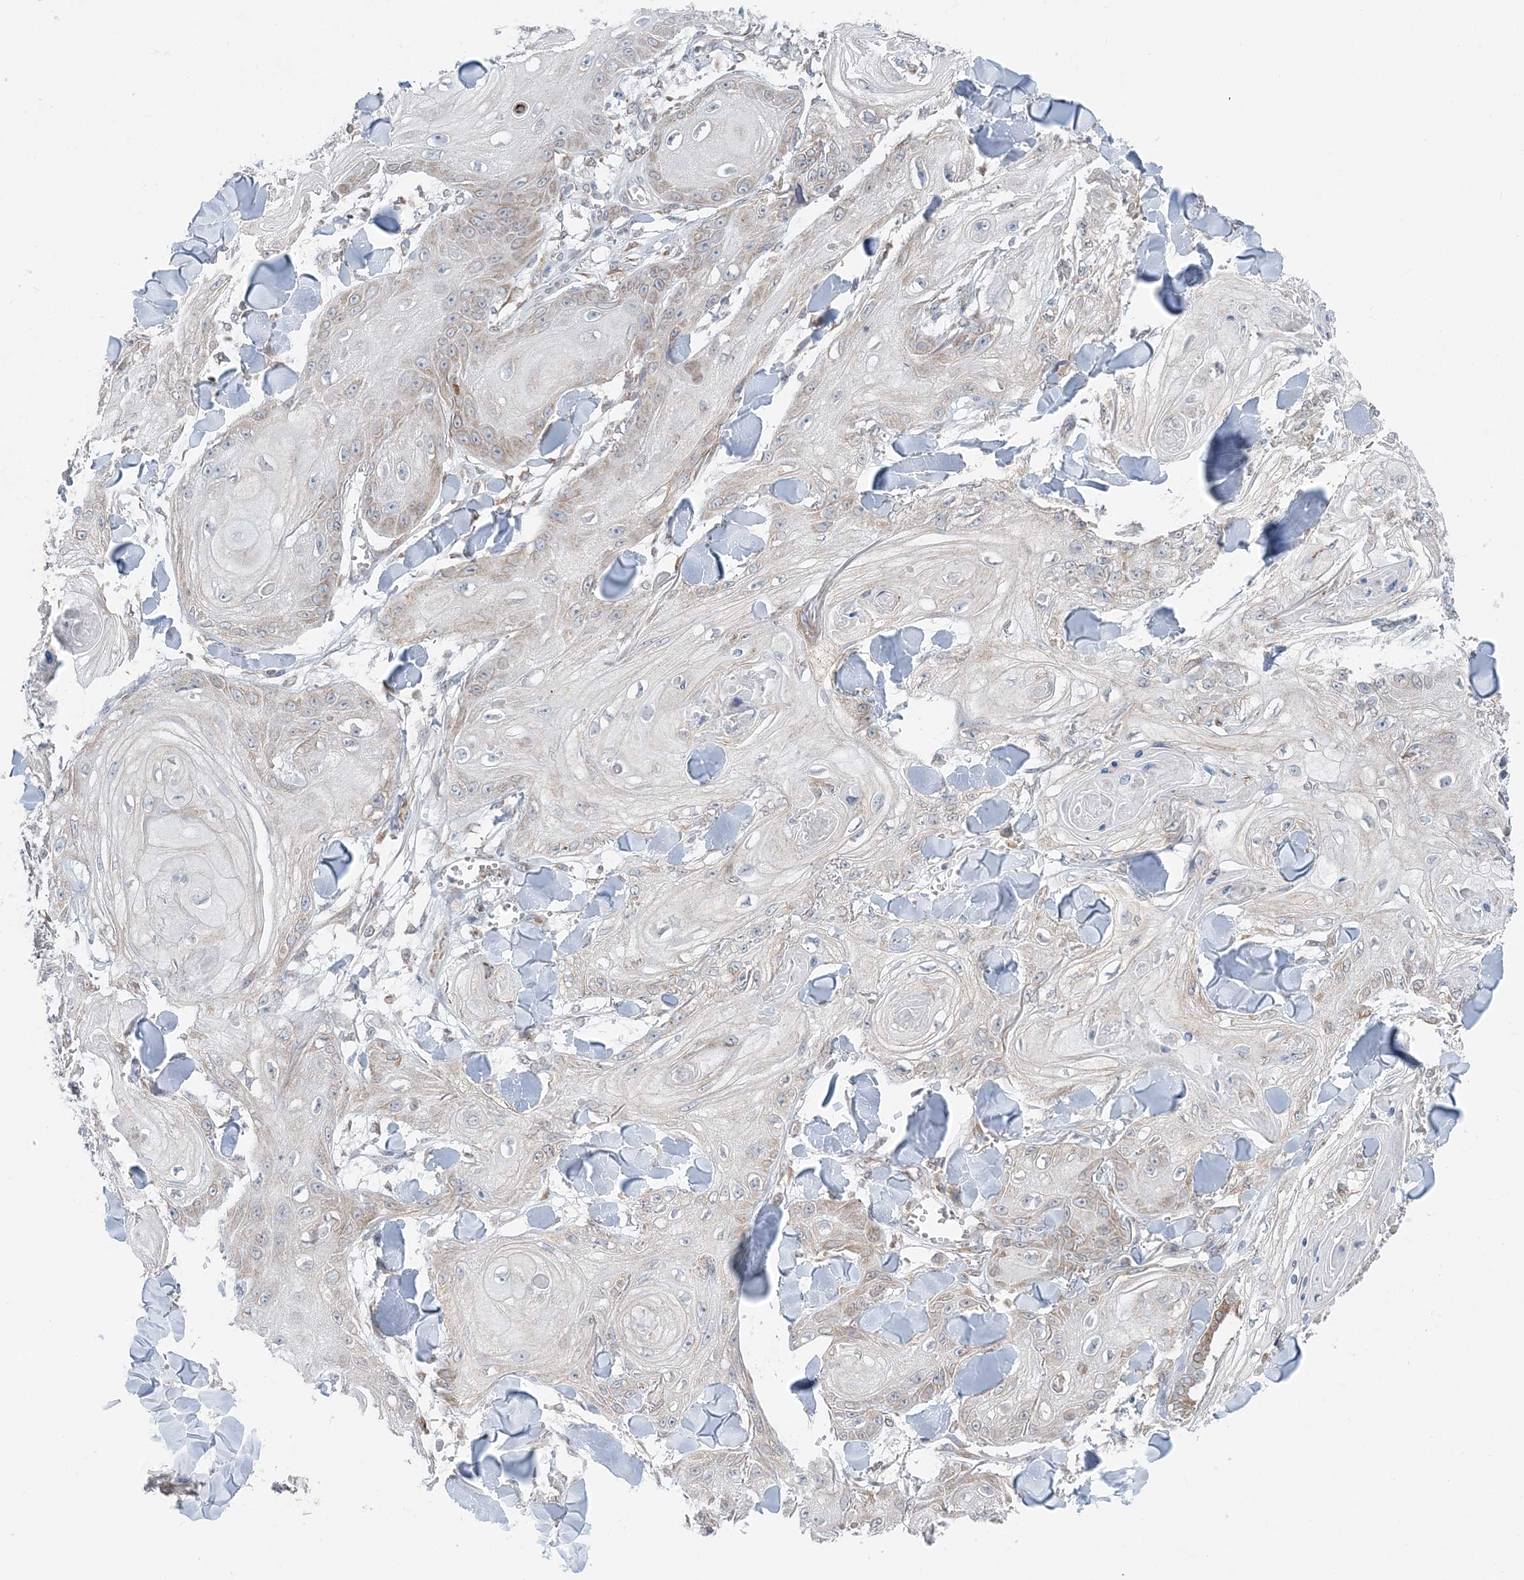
{"staining": {"intensity": "weak", "quantity": "<25%", "location": "cytoplasmic/membranous"}, "tissue": "skin cancer", "cell_type": "Tumor cells", "image_type": "cancer", "snomed": [{"axis": "morphology", "description": "Squamous cell carcinoma, NOS"}, {"axis": "topography", "description": "Skin"}], "caption": "This is an immunohistochemistry image of human squamous cell carcinoma (skin). There is no staining in tumor cells.", "gene": "TMED10", "patient": {"sex": "male", "age": 74}}